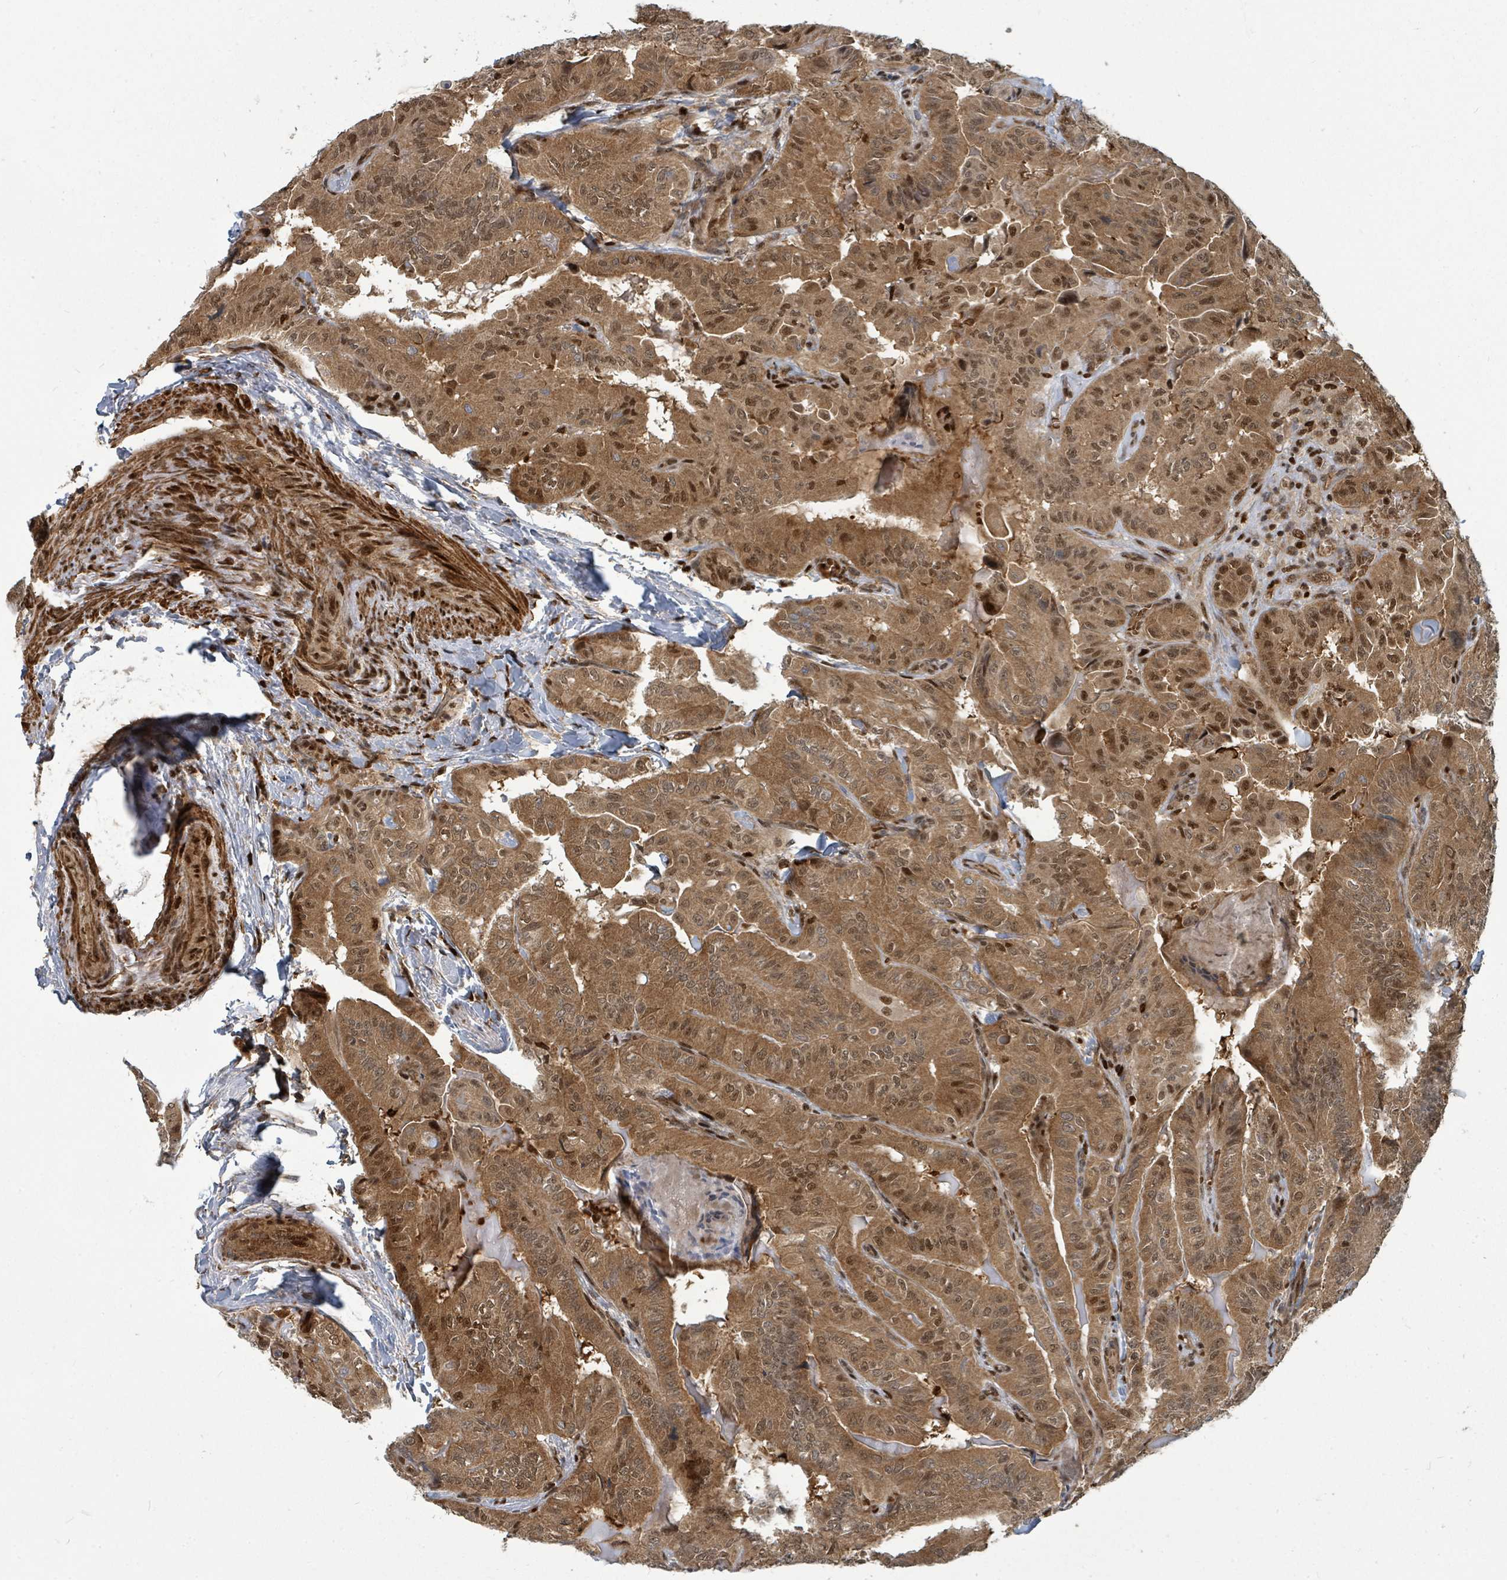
{"staining": {"intensity": "moderate", "quantity": ">75%", "location": "cytoplasmic/membranous,nuclear"}, "tissue": "thyroid cancer", "cell_type": "Tumor cells", "image_type": "cancer", "snomed": [{"axis": "morphology", "description": "Papillary adenocarcinoma, NOS"}, {"axis": "topography", "description": "Thyroid gland"}], "caption": "Thyroid cancer stained with a brown dye exhibits moderate cytoplasmic/membranous and nuclear positive positivity in about >75% of tumor cells.", "gene": "TRDMT1", "patient": {"sex": "female", "age": 68}}